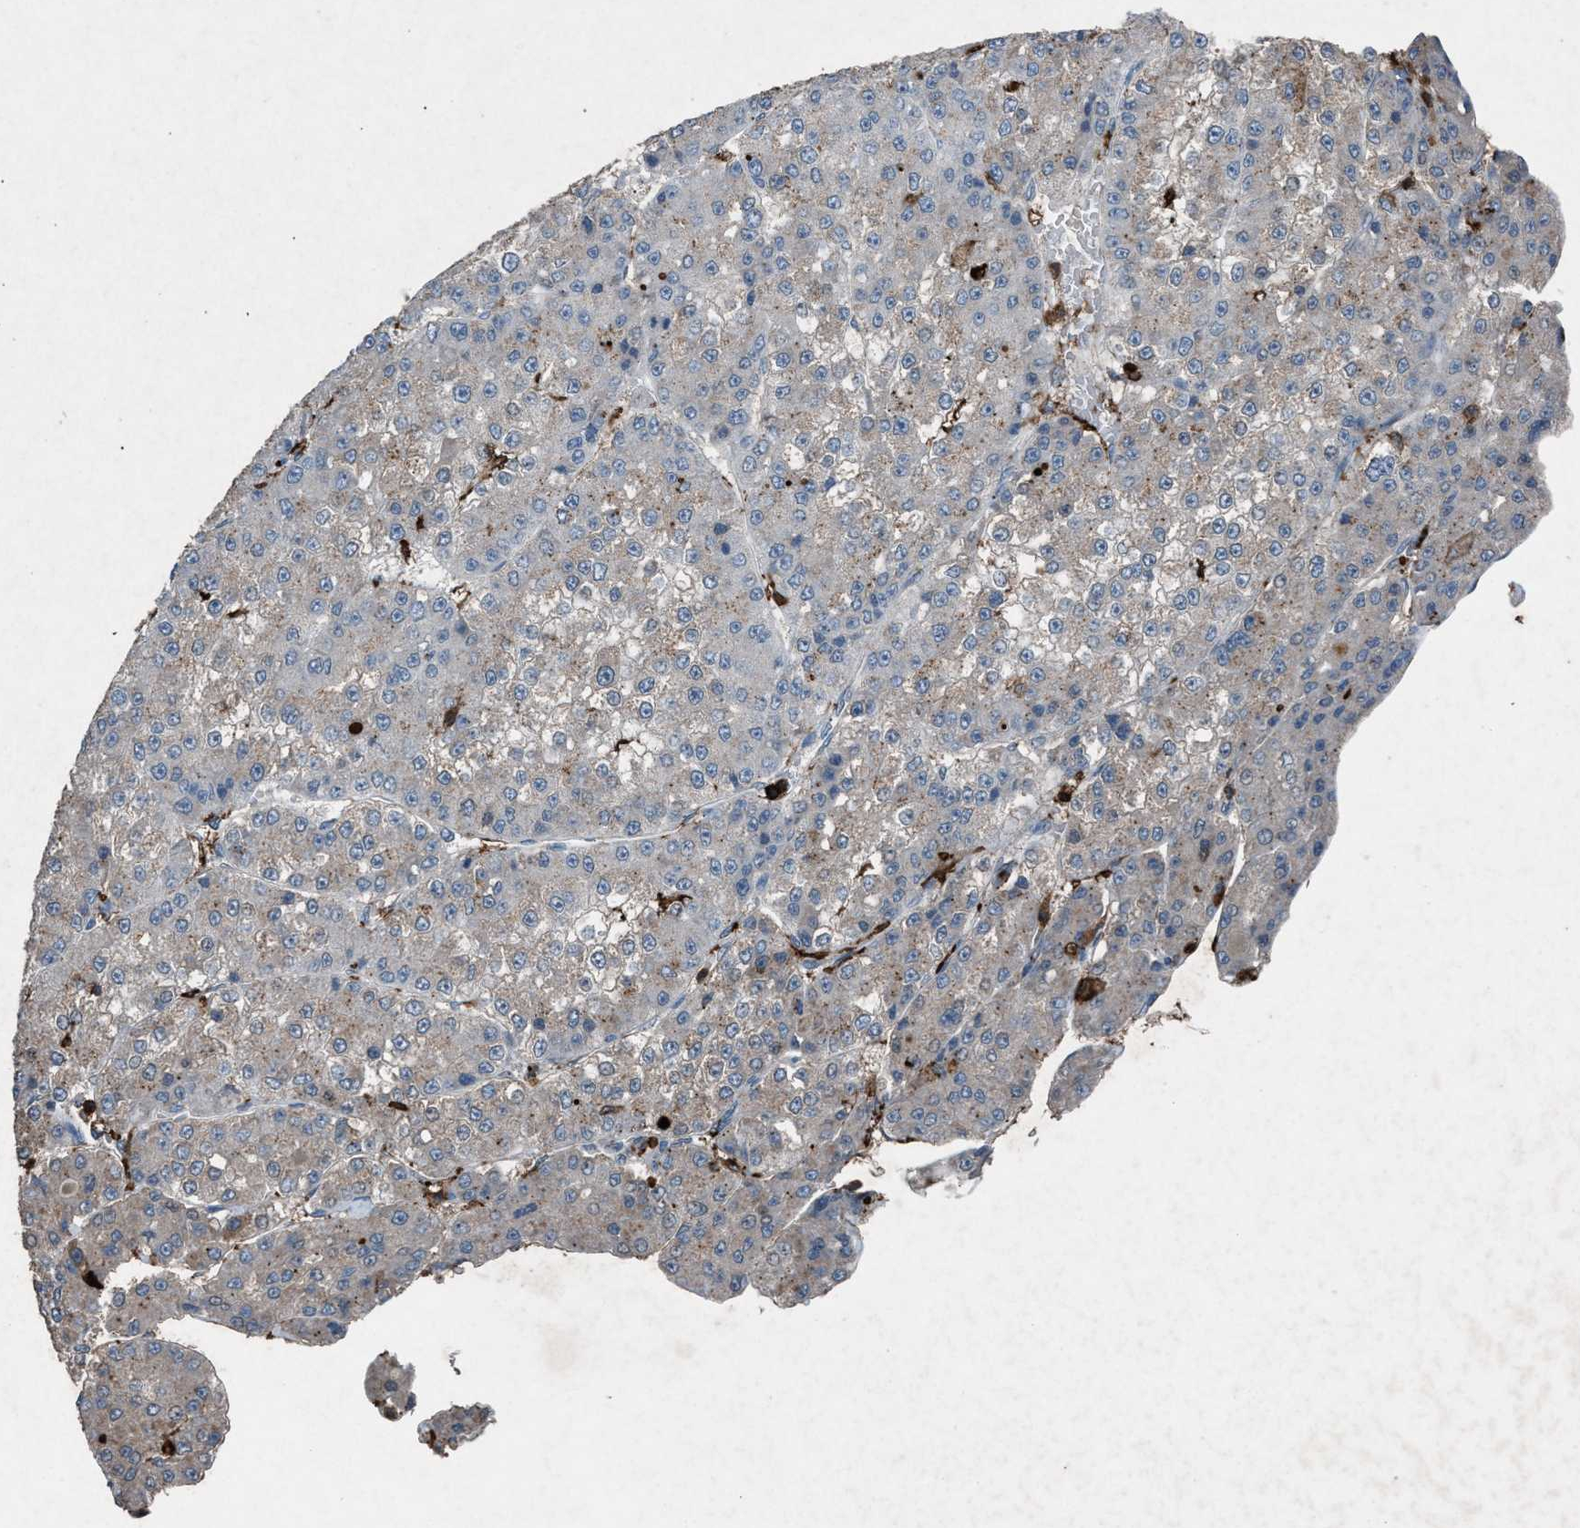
{"staining": {"intensity": "weak", "quantity": "<25%", "location": "cytoplasmic/membranous"}, "tissue": "liver cancer", "cell_type": "Tumor cells", "image_type": "cancer", "snomed": [{"axis": "morphology", "description": "Carcinoma, Hepatocellular, NOS"}, {"axis": "topography", "description": "Liver"}], "caption": "This is an immunohistochemistry (IHC) micrograph of human liver cancer. There is no expression in tumor cells.", "gene": "FCER1G", "patient": {"sex": "female", "age": 73}}